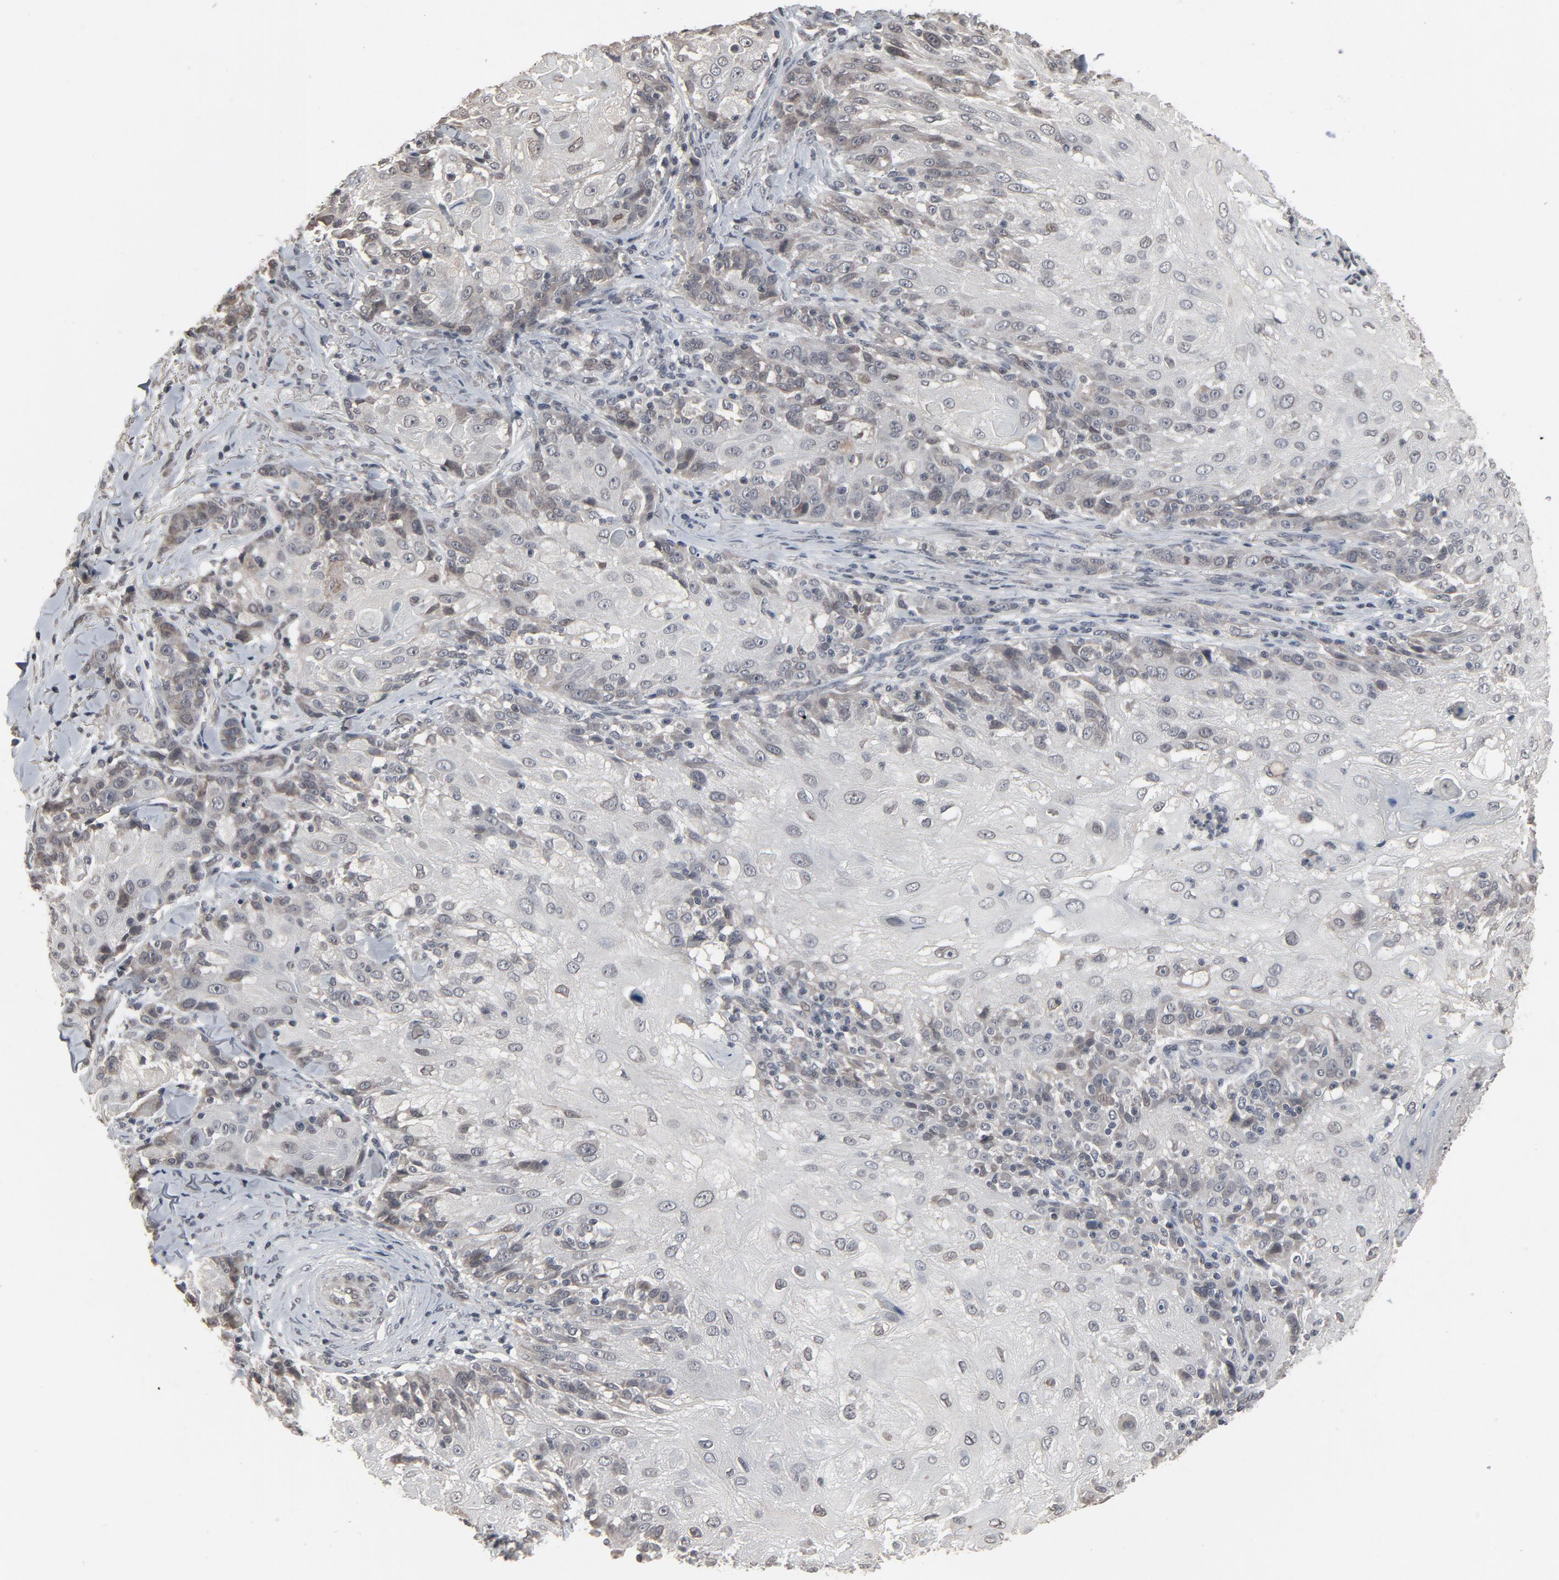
{"staining": {"intensity": "weak", "quantity": "<25%", "location": "cytoplasmic/membranous"}, "tissue": "skin cancer", "cell_type": "Tumor cells", "image_type": "cancer", "snomed": [{"axis": "morphology", "description": "Normal tissue, NOS"}, {"axis": "morphology", "description": "Squamous cell carcinoma, NOS"}, {"axis": "topography", "description": "Skin"}], "caption": "This is an immunohistochemistry image of human squamous cell carcinoma (skin). There is no staining in tumor cells.", "gene": "POM121", "patient": {"sex": "female", "age": 83}}